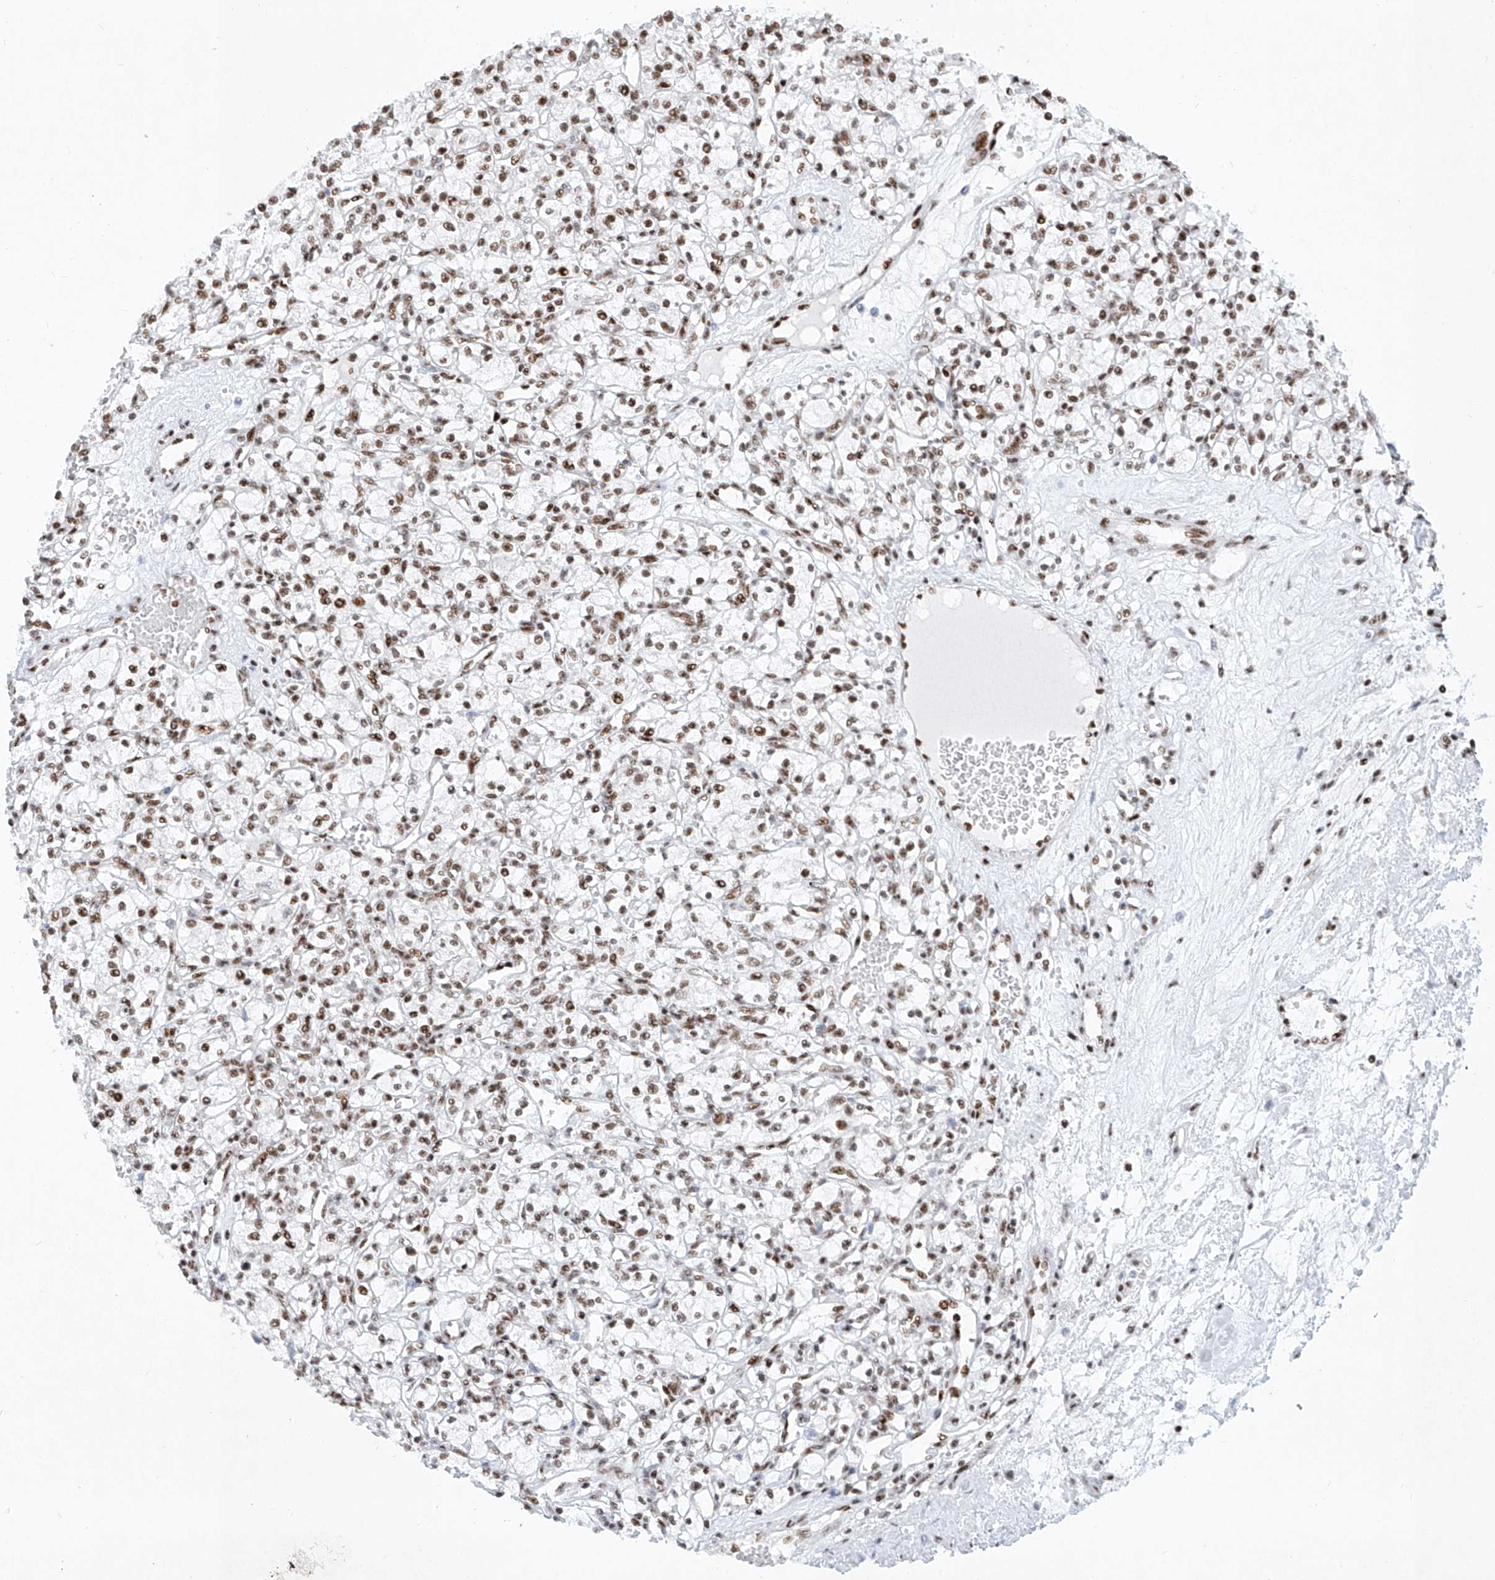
{"staining": {"intensity": "moderate", "quantity": ">75%", "location": "nuclear"}, "tissue": "renal cancer", "cell_type": "Tumor cells", "image_type": "cancer", "snomed": [{"axis": "morphology", "description": "Adenocarcinoma, NOS"}, {"axis": "topography", "description": "Kidney"}], "caption": "Tumor cells display moderate nuclear positivity in about >75% of cells in adenocarcinoma (renal).", "gene": "TAF4", "patient": {"sex": "female", "age": 59}}